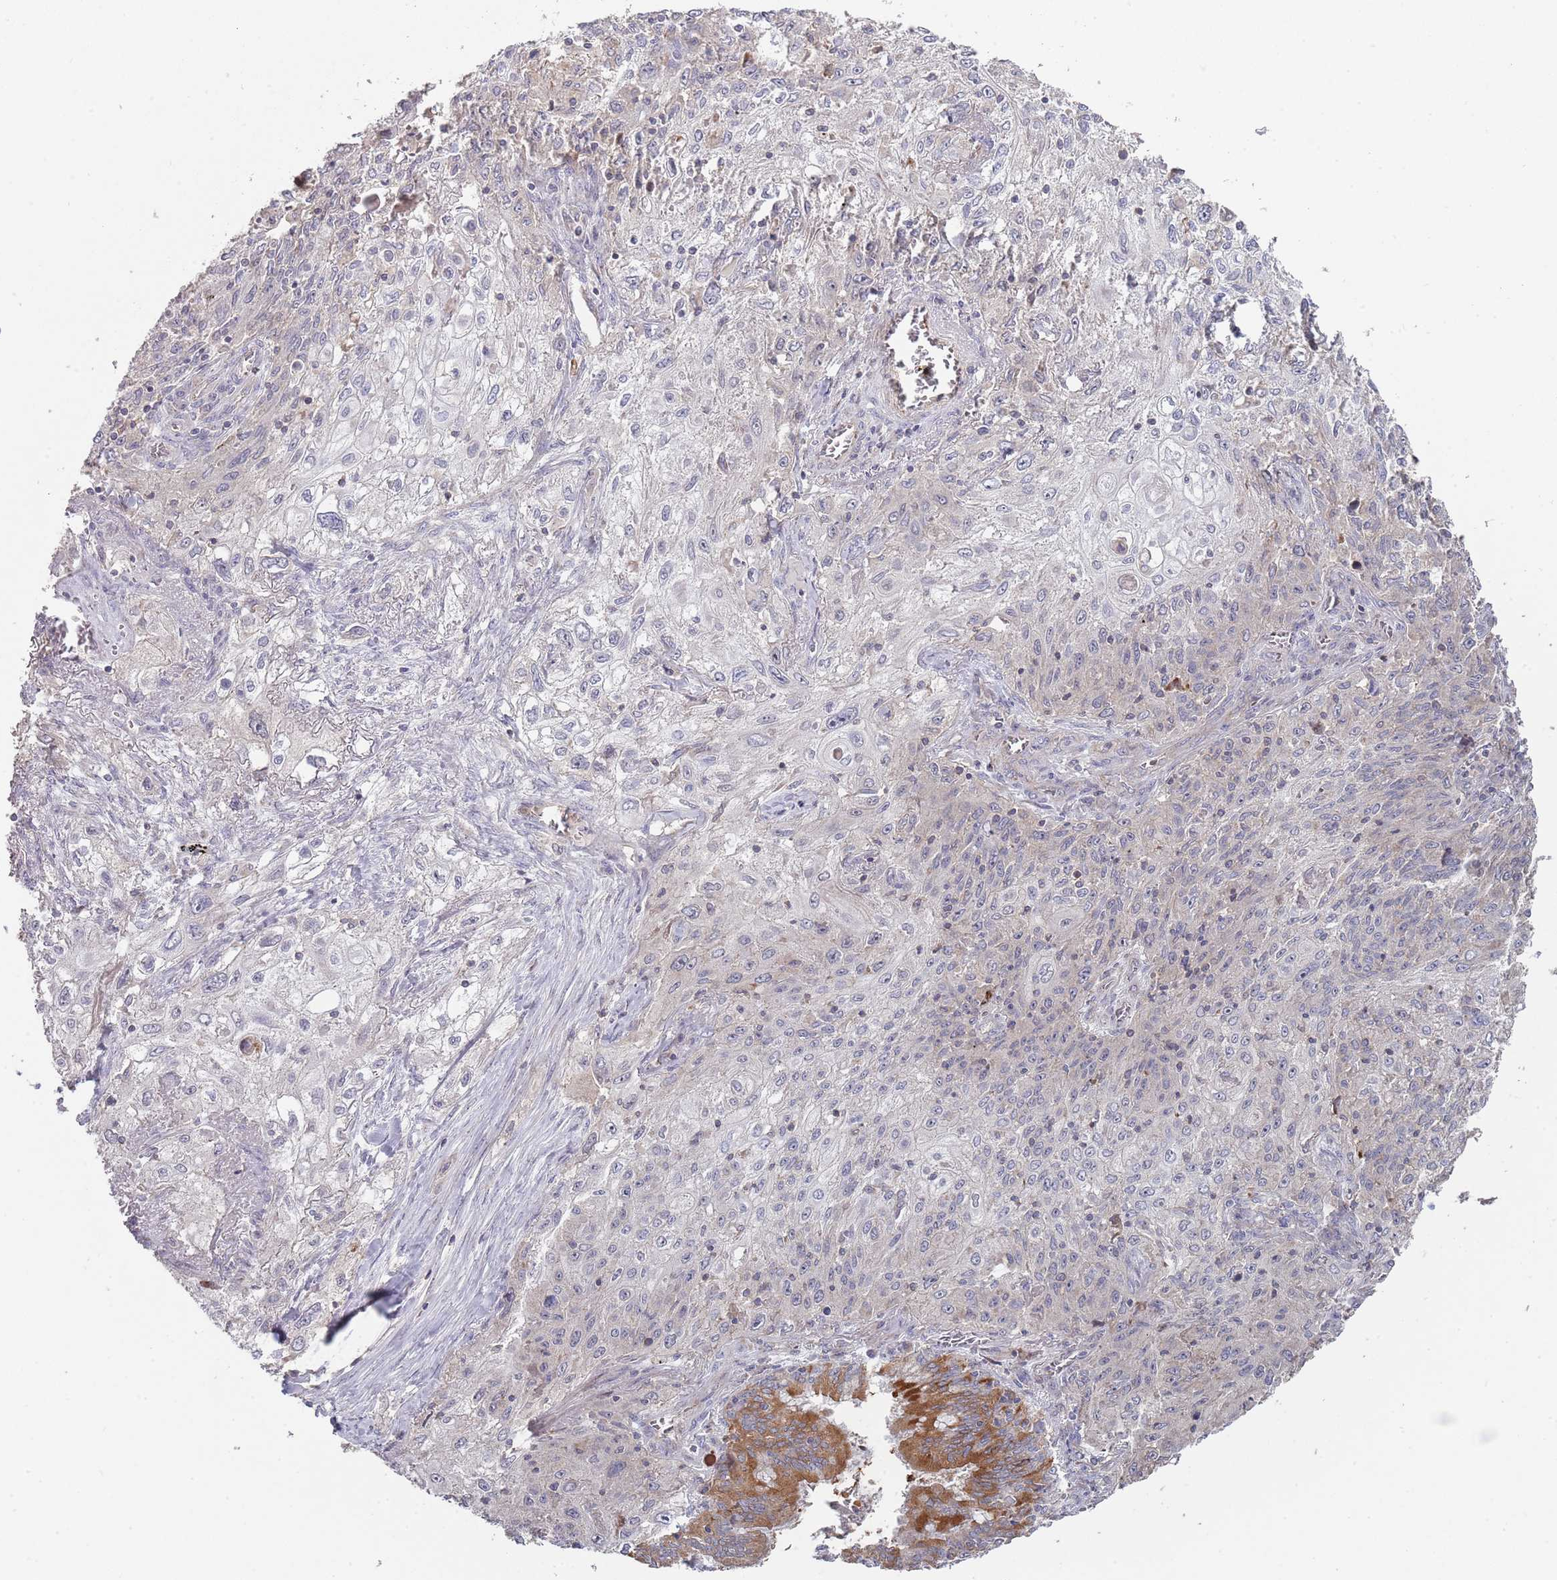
{"staining": {"intensity": "negative", "quantity": "none", "location": "none"}, "tissue": "lung cancer", "cell_type": "Tumor cells", "image_type": "cancer", "snomed": [{"axis": "morphology", "description": "Squamous cell carcinoma, NOS"}, {"axis": "topography", "description": "Lung"}], "caption": "Human squamous cell carcinoma (lung) stained for a protein using immunohistochemistry (IHC) reveals no expression in tumor cells.", "gene": "ABCC10", "patient": {"sex": "female", "age": 69}}